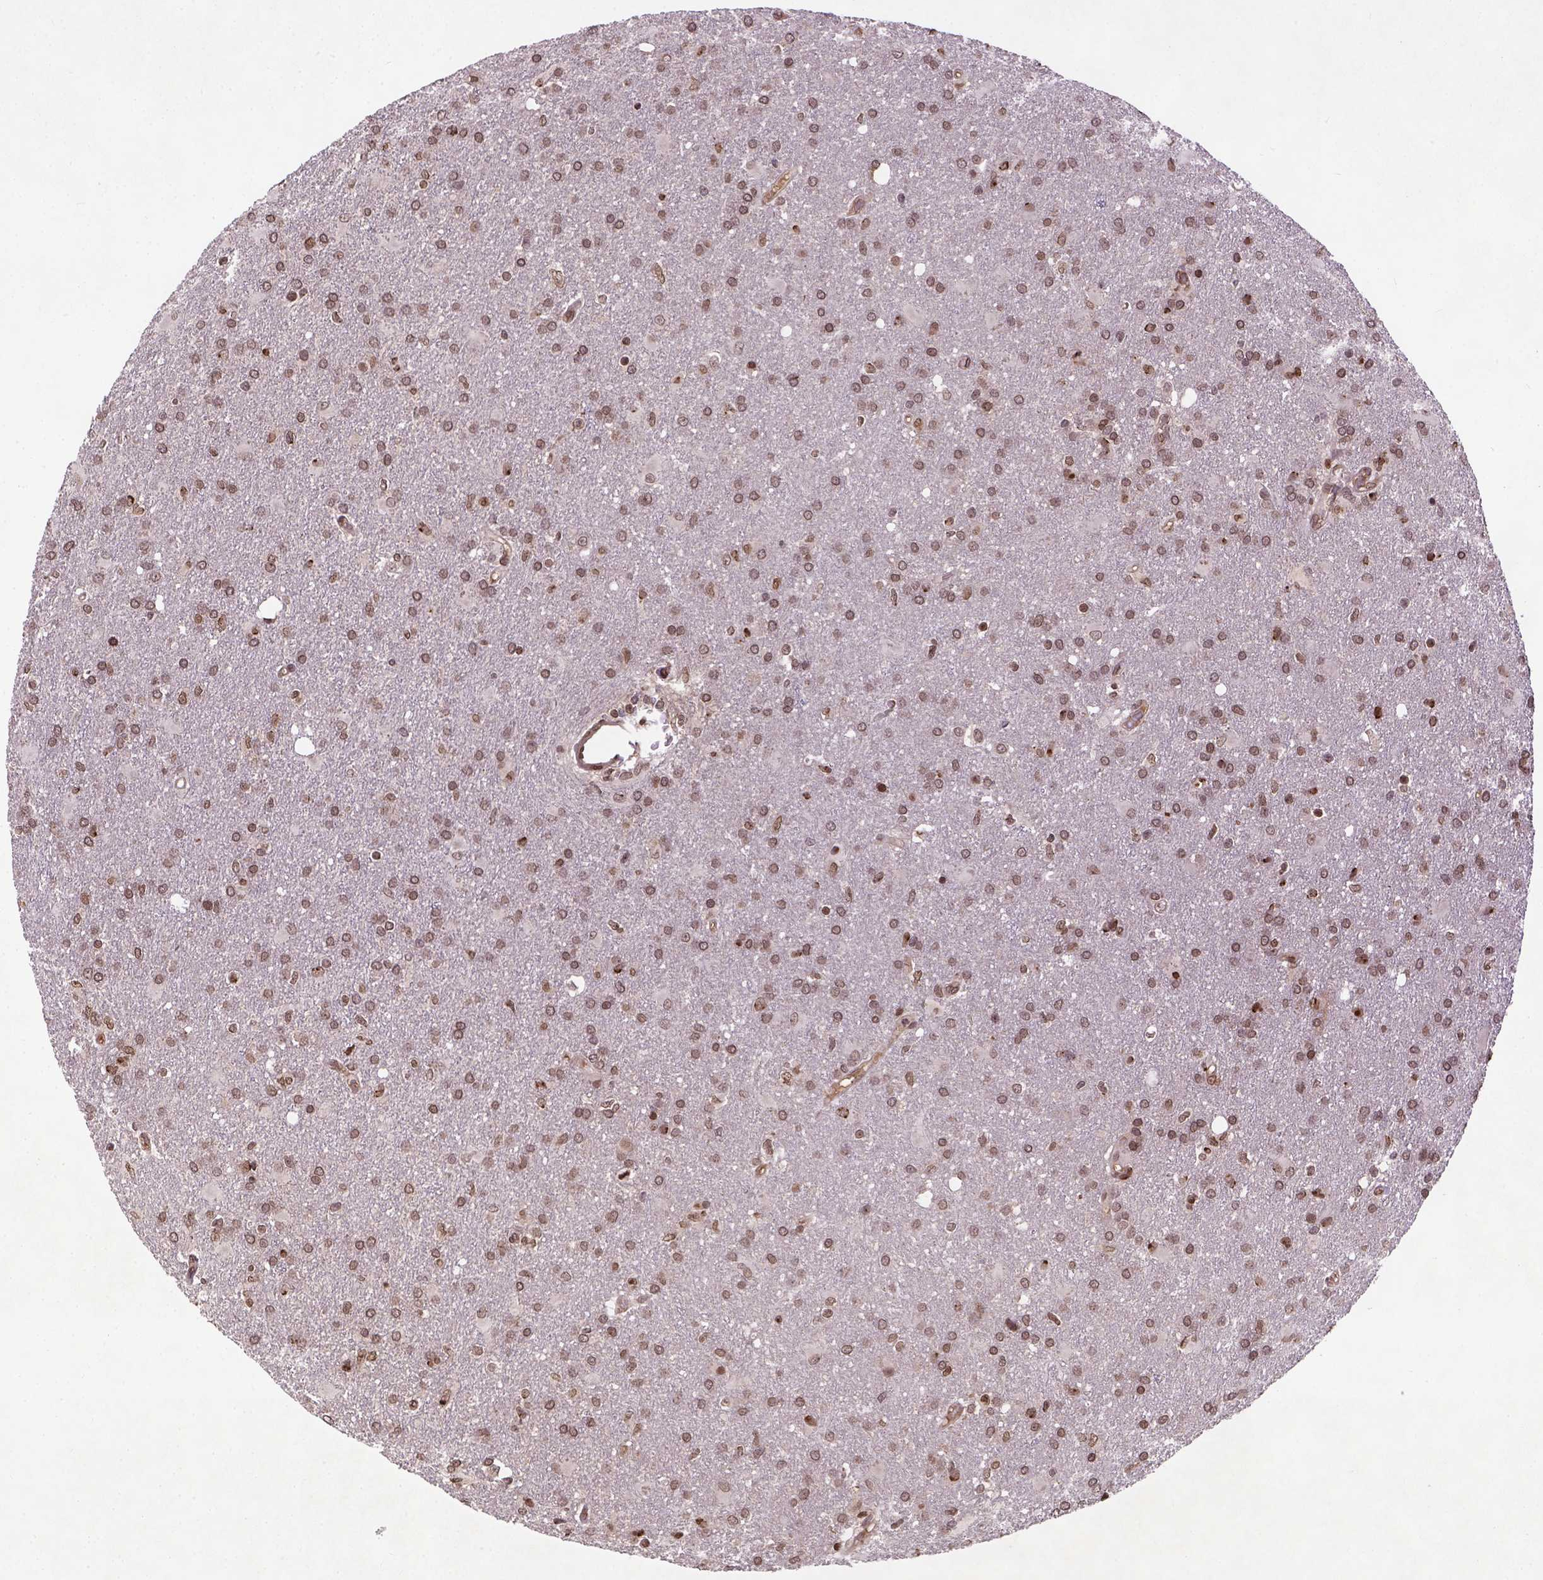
{"staining": {"intensity": "moderate", "quantity": ">75%", "location": "nuclear"}, "tissue": "glioma", "cell_type": "Tumor cells", "image_type": "cancer", "snomed": [{"axis": "morphology", "description": "Glioma, malignant, High grade"}, {"axis": "topography", "description": "Brain"}], "caption": "A medium amount of moderate nuclear staining is seen in about >75% of tumor cells in glioma tissue.", "gene": "BANF1", "patient": {"sex": "male", "age": 68}}